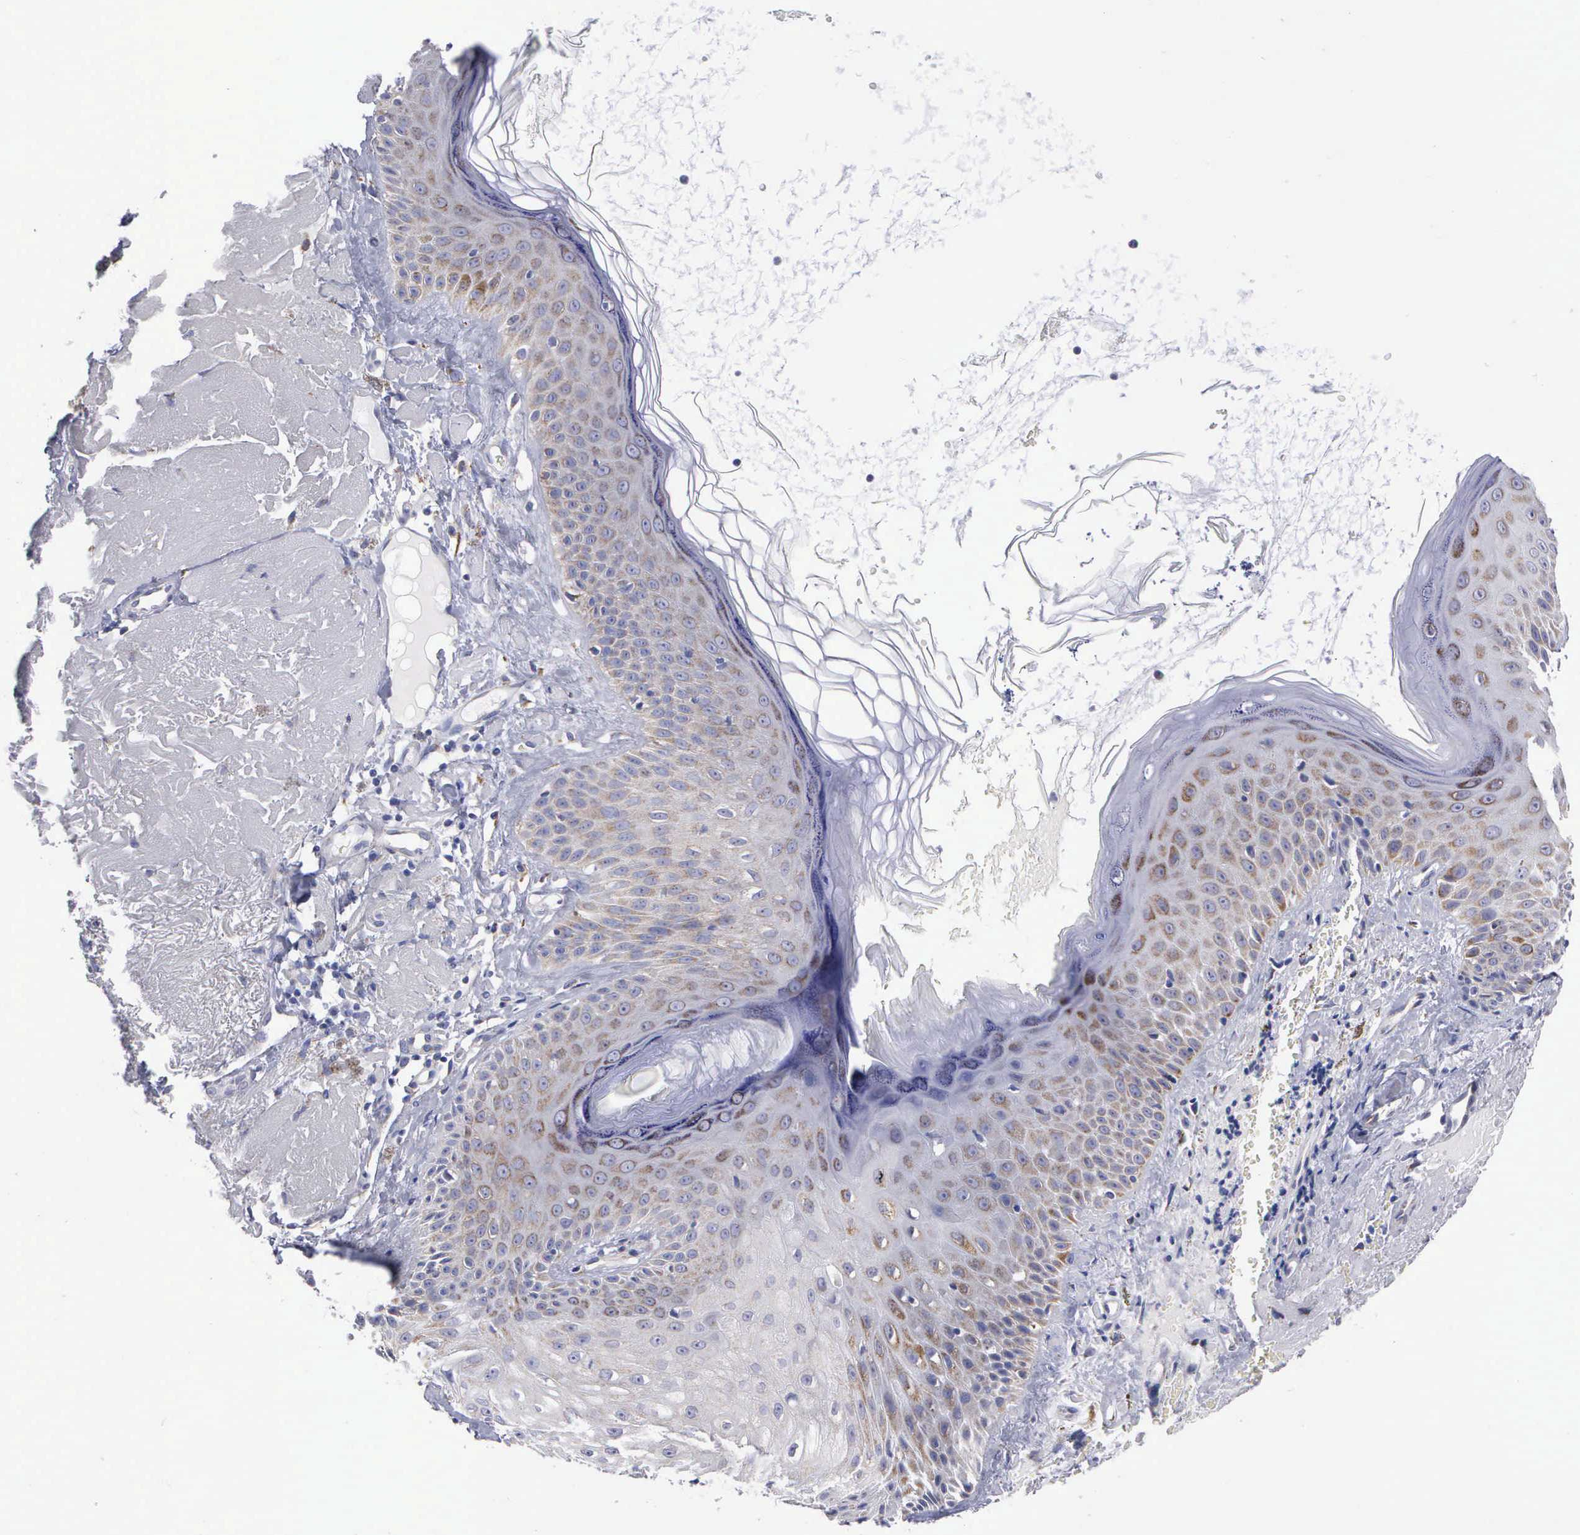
{"staining": {"intensity": "weak", "quantity": "25%-75%", "location": "cytoplasmic/membranous"}, "tissue": "skin cancer", "cell_type": "Tumor cells", "image_type": "cancer", "snomed": [{"axis": "morphology", "description": "Squamous cell carcinoma, NOS"}, {"axis": "topography", "description": "Skin"}], "caption": "This photomicrograph displays immunohistochemistry (IHC) staining of skin cancer, with low weak cytoplasmic/membranous staining in approximately 25%-75% of tumor cells.", "gene": "APOOL", "patient": {"sex": "female", "age": 89}}